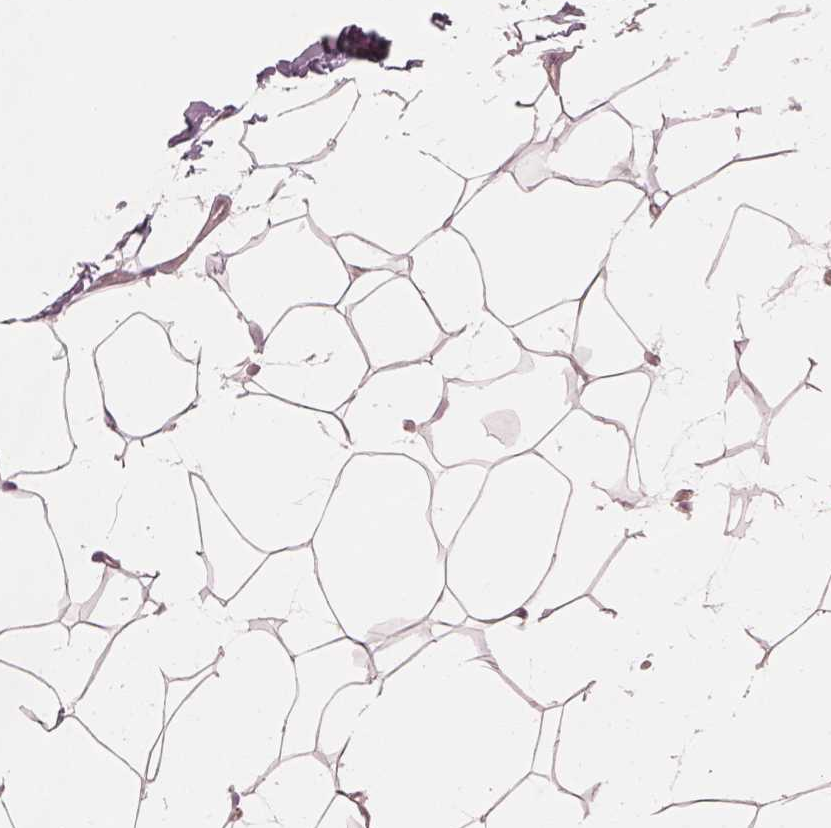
{"staining": {"intensity": "negative", "quantity": "none", "location": "none"}, "tissue": "breast", "cell_type": "Adipocytes", "image_type": "normal", "snomed": [{"axis": "morphology", "description": "Normal tissue, NOS"}, {"axis": "topography", "description": "Breast"}], "caption": "DAB (3,3'-diaminobenzidine) immunohistochemical staining of benign breast exhibits no significant positivity in adipocytes.", "gene": "FAM107B", "patient": {"sex": "female", "age": 32}}